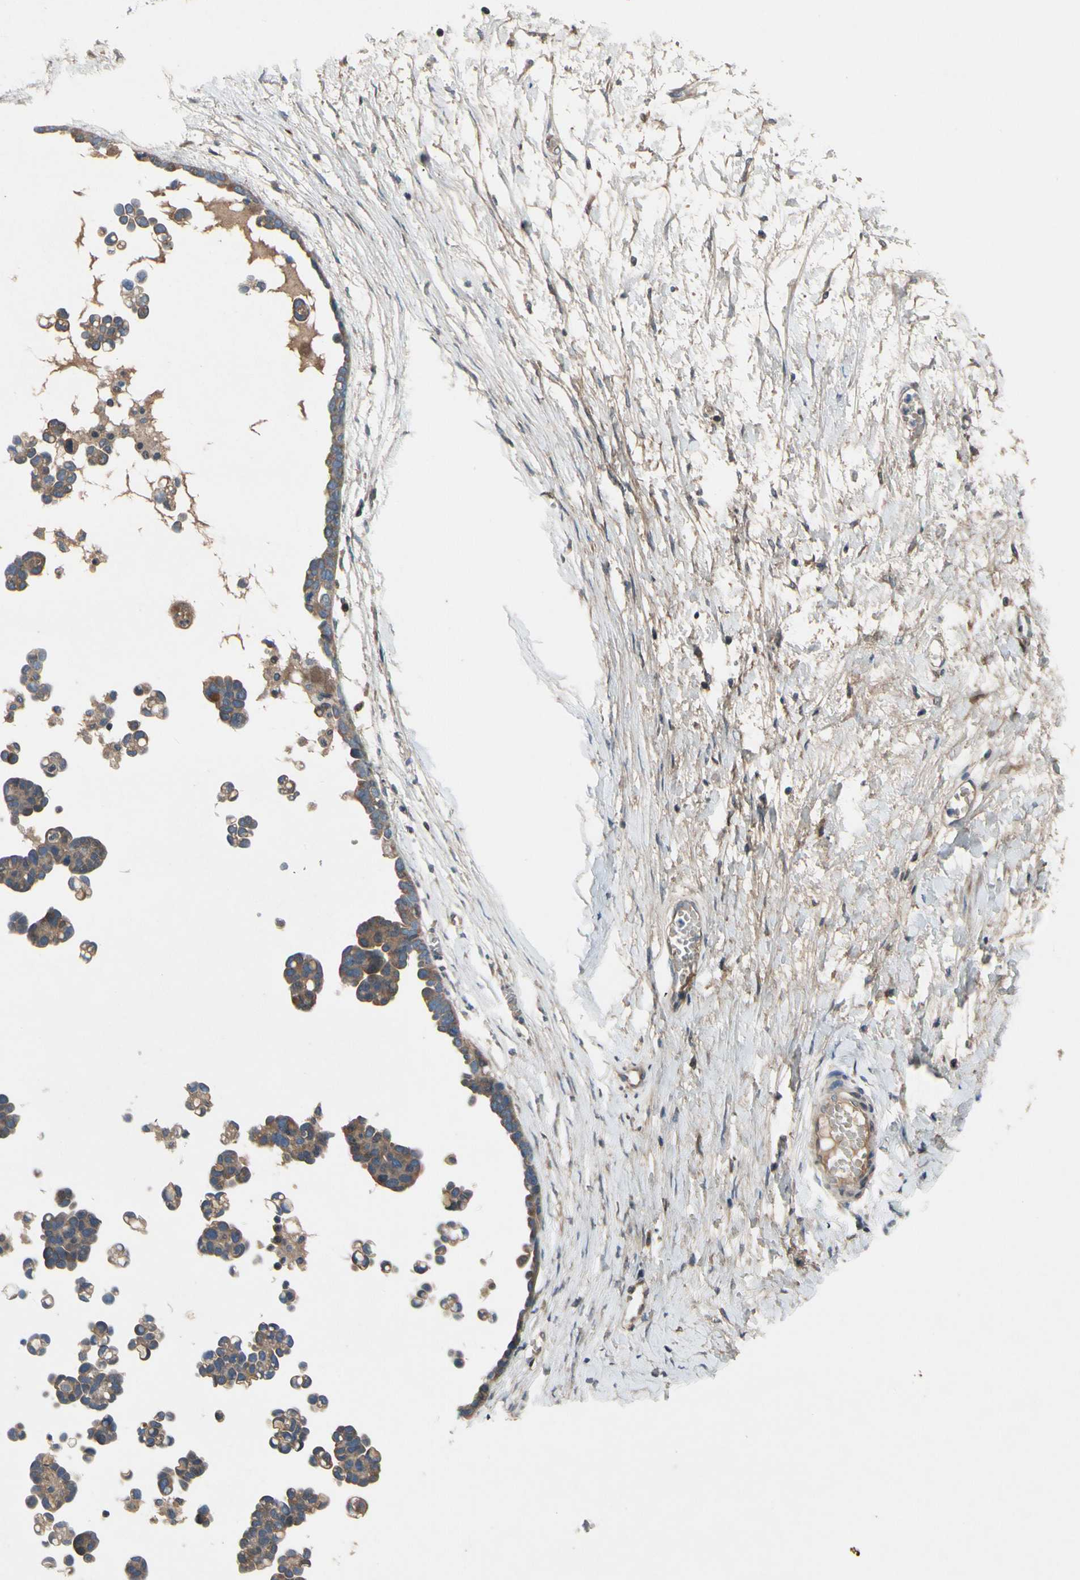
{"staining": {"intensity": "moderate", "quantity": ">75%", "location": "cytoplasmic/membranous"}, "tissue": "ovarian cancer", "cell_type": "Tumor cells", "image_type": "cancer", "snomed": [{"axis": "morphology", "description": "Cystadenocarcinoma, serous, NOS"}, {"axis": "topography", "description": "Ovary"}], "caption": "Human ovarian serous cystadenocarcinoma stained for a protein (brown) demonstrates moderate cytoplasmic/membranous positive staining in about >75% of tumor cells.", "gene": "ICAM5", "patient": {"sex": "female", "age": 54}}